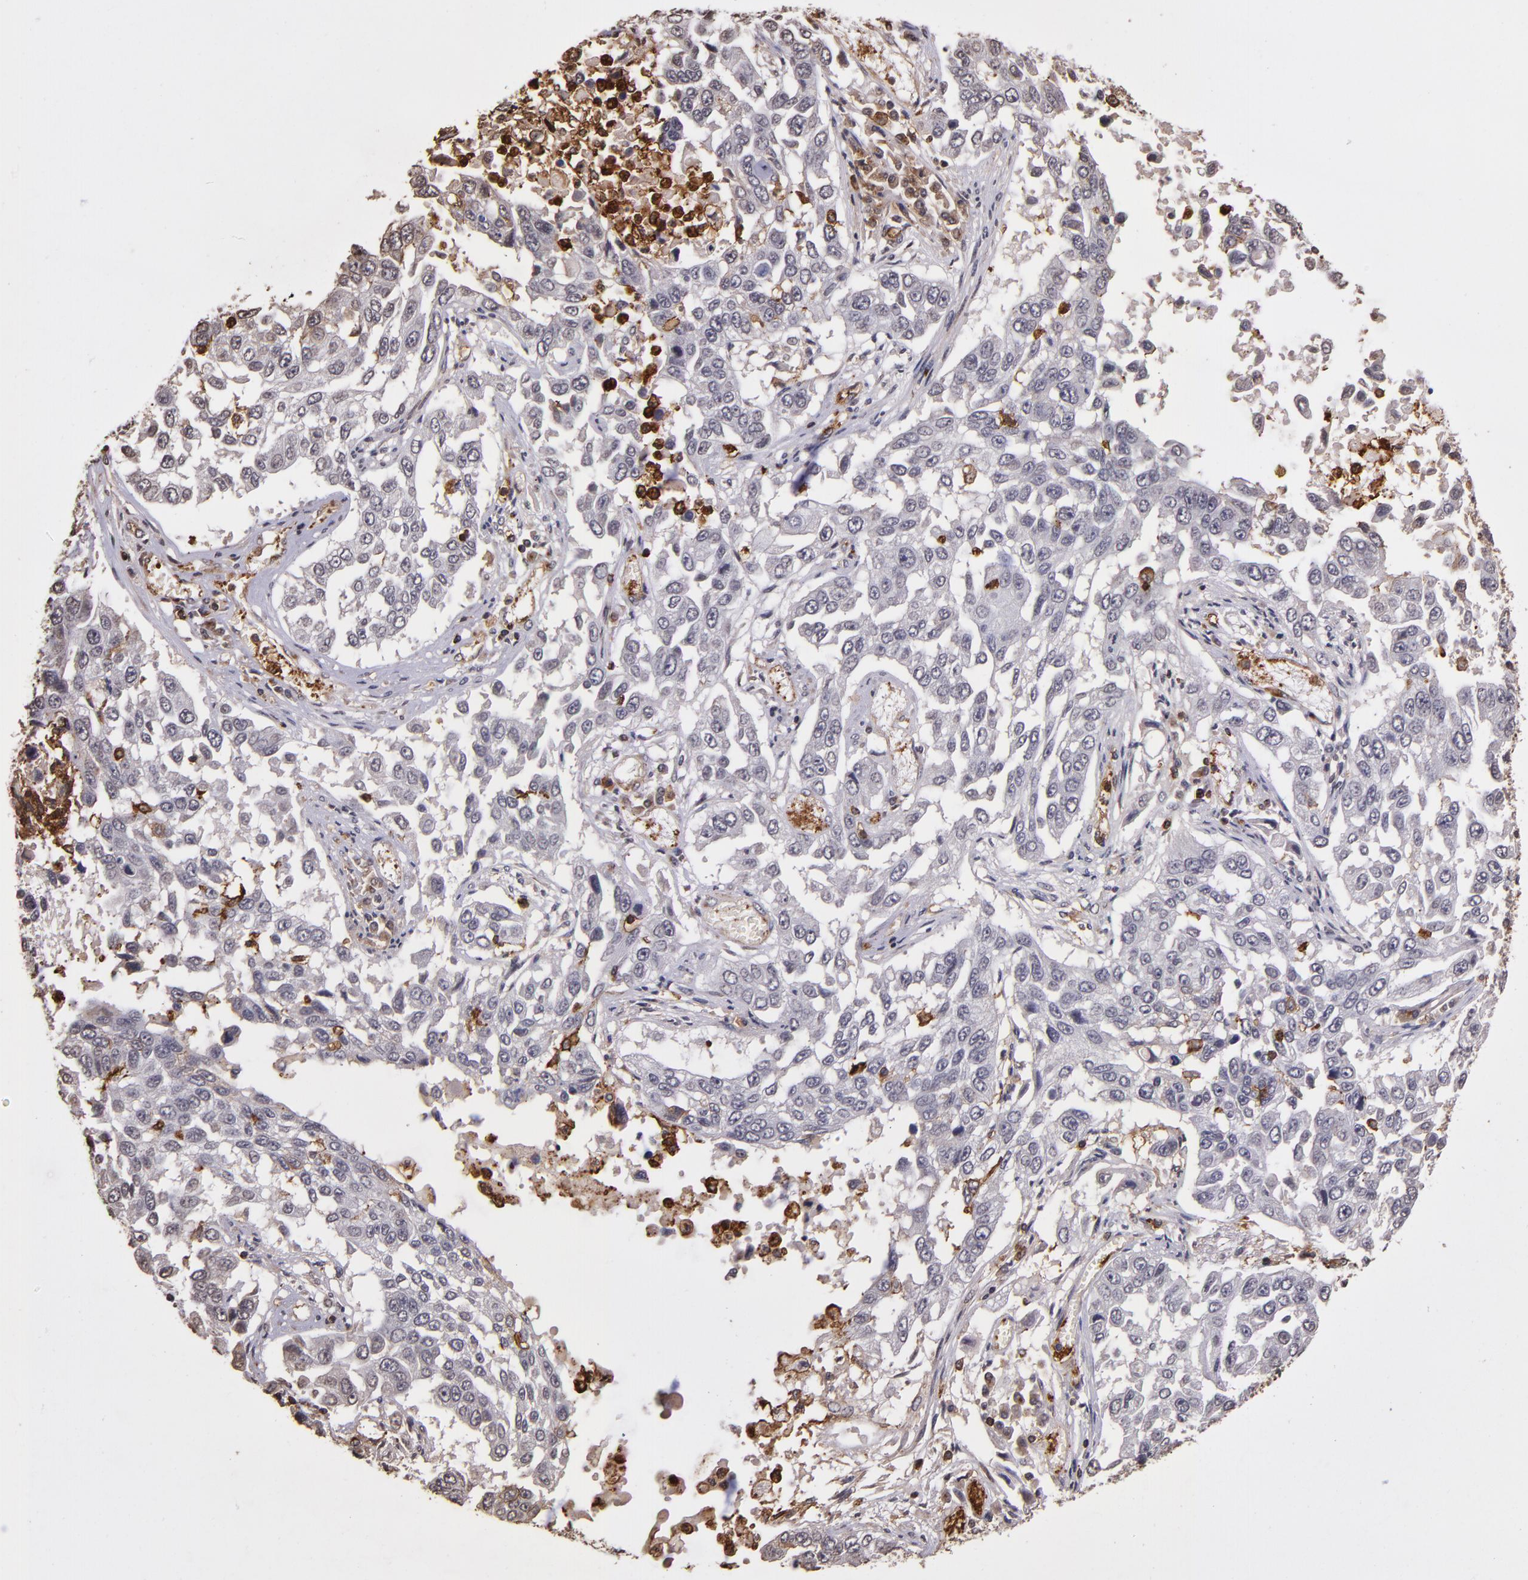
{"staining": {"intensity": "negative", "quantity": "none", "location": "none"}, "tissue": "lung cancer", "cell_type": "Tumor cells", "image_type": "cancer", "snomed": [{"axis": "morphology", "description": "Squamous cell carcinoma, NOS"}, {"axis": "topography", "description": "Lung"}], "caption": "Immunohistochemical staining of squamous cell carcinoma (lung) reveals no significant staining in tumor cells.", "gene": "SLC2A3", "patient": {"sex": "male", "age": 71}}